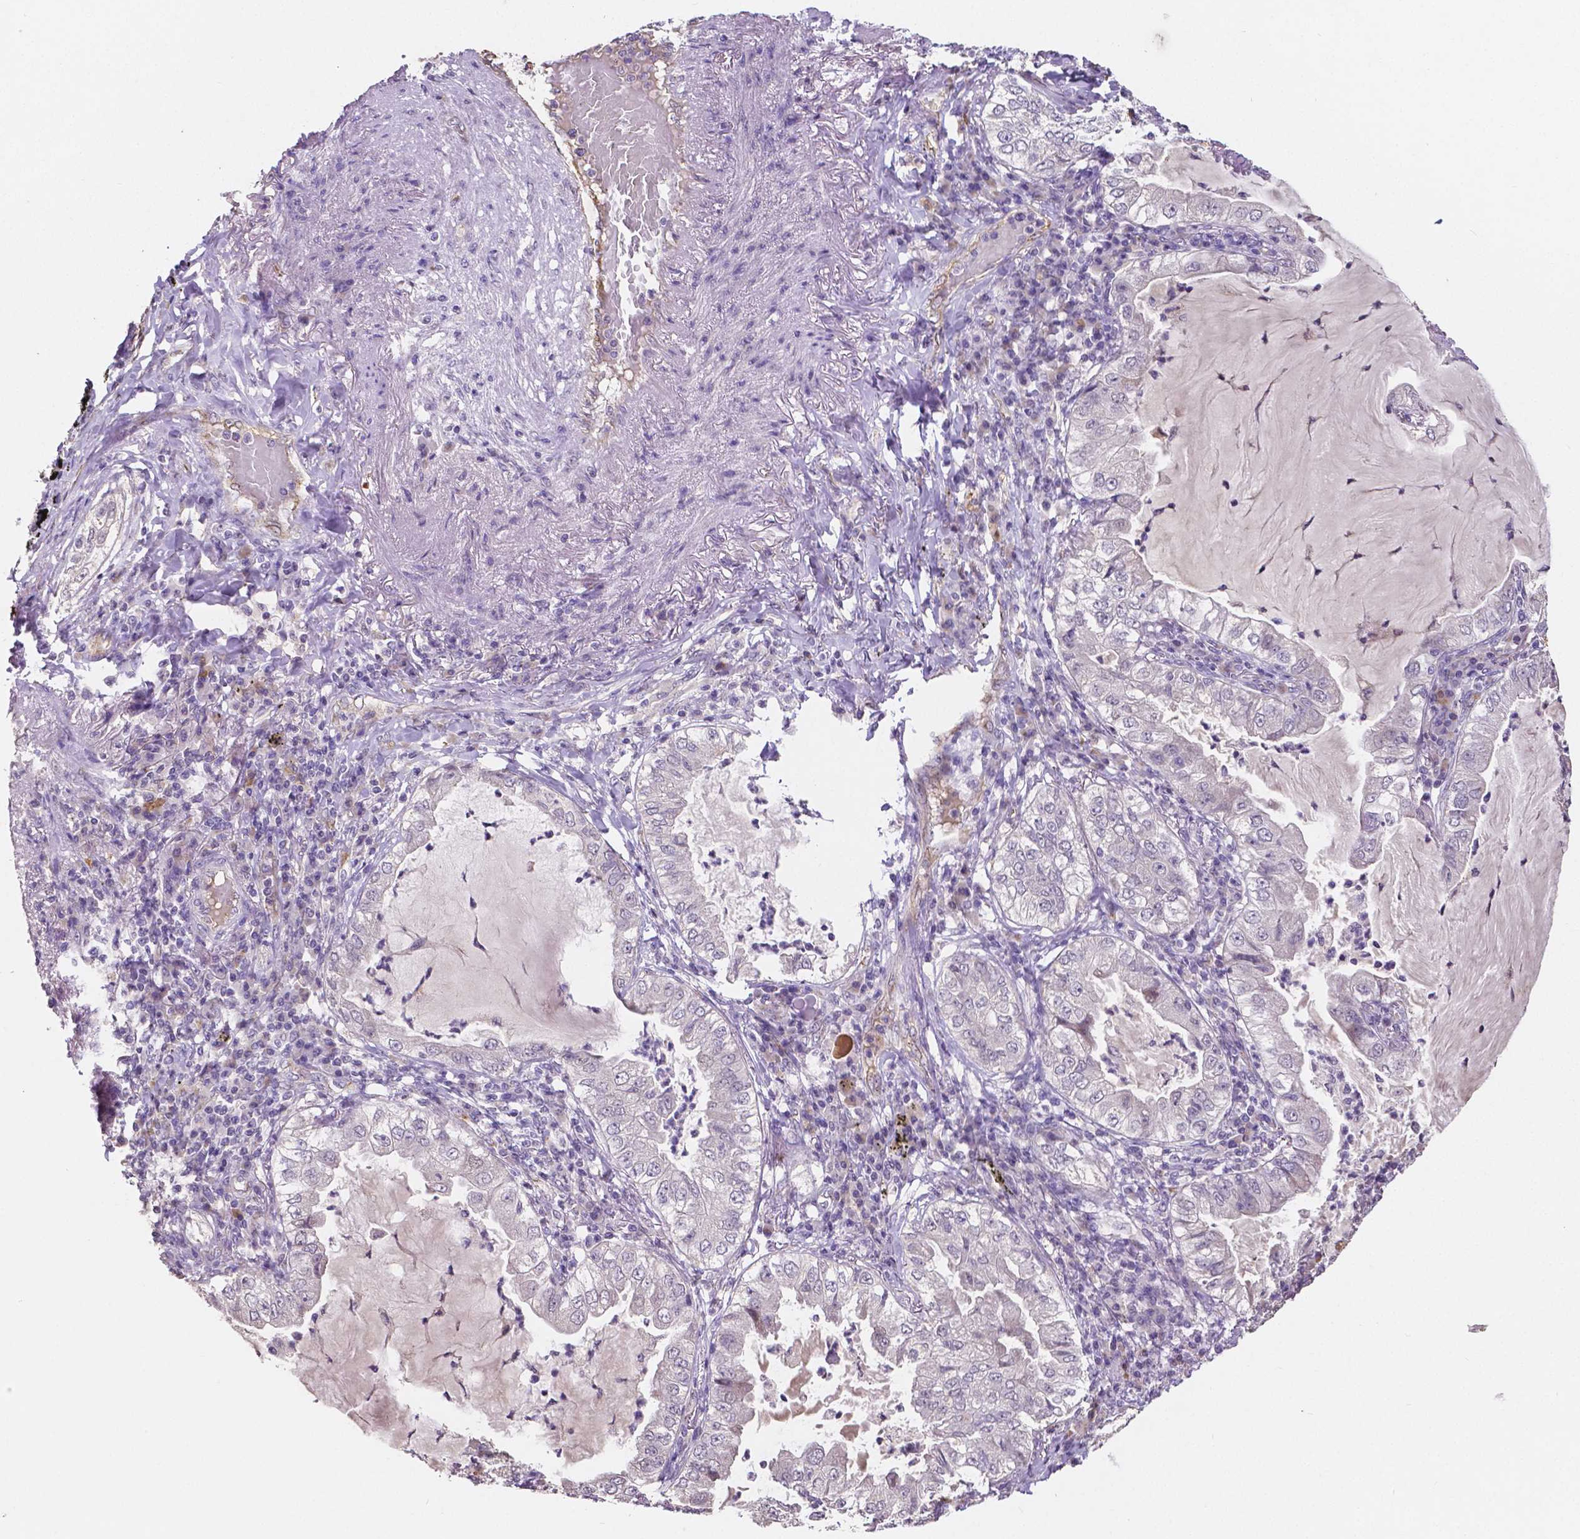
{"staining": {"intensity": "negative", "quantity": "none", "location": "none"}, "tissue": "lung cancer", "cell_type": "Tumor cells", "image_type": "cancer", "snomed": [{"axis": "morphology", "description": "Adenocarcinoma, NOS"}, {"axis": "topography", "description": "Lung"}], "caption": "DAB (3,3'-diaminobenzidine) immunohistochemical staining of adenocarcinoma (lung) exhibits no significant staining in tumor cells.", "gene": "ELAVL2", "patient": {"sex": "female", "age": 73}}